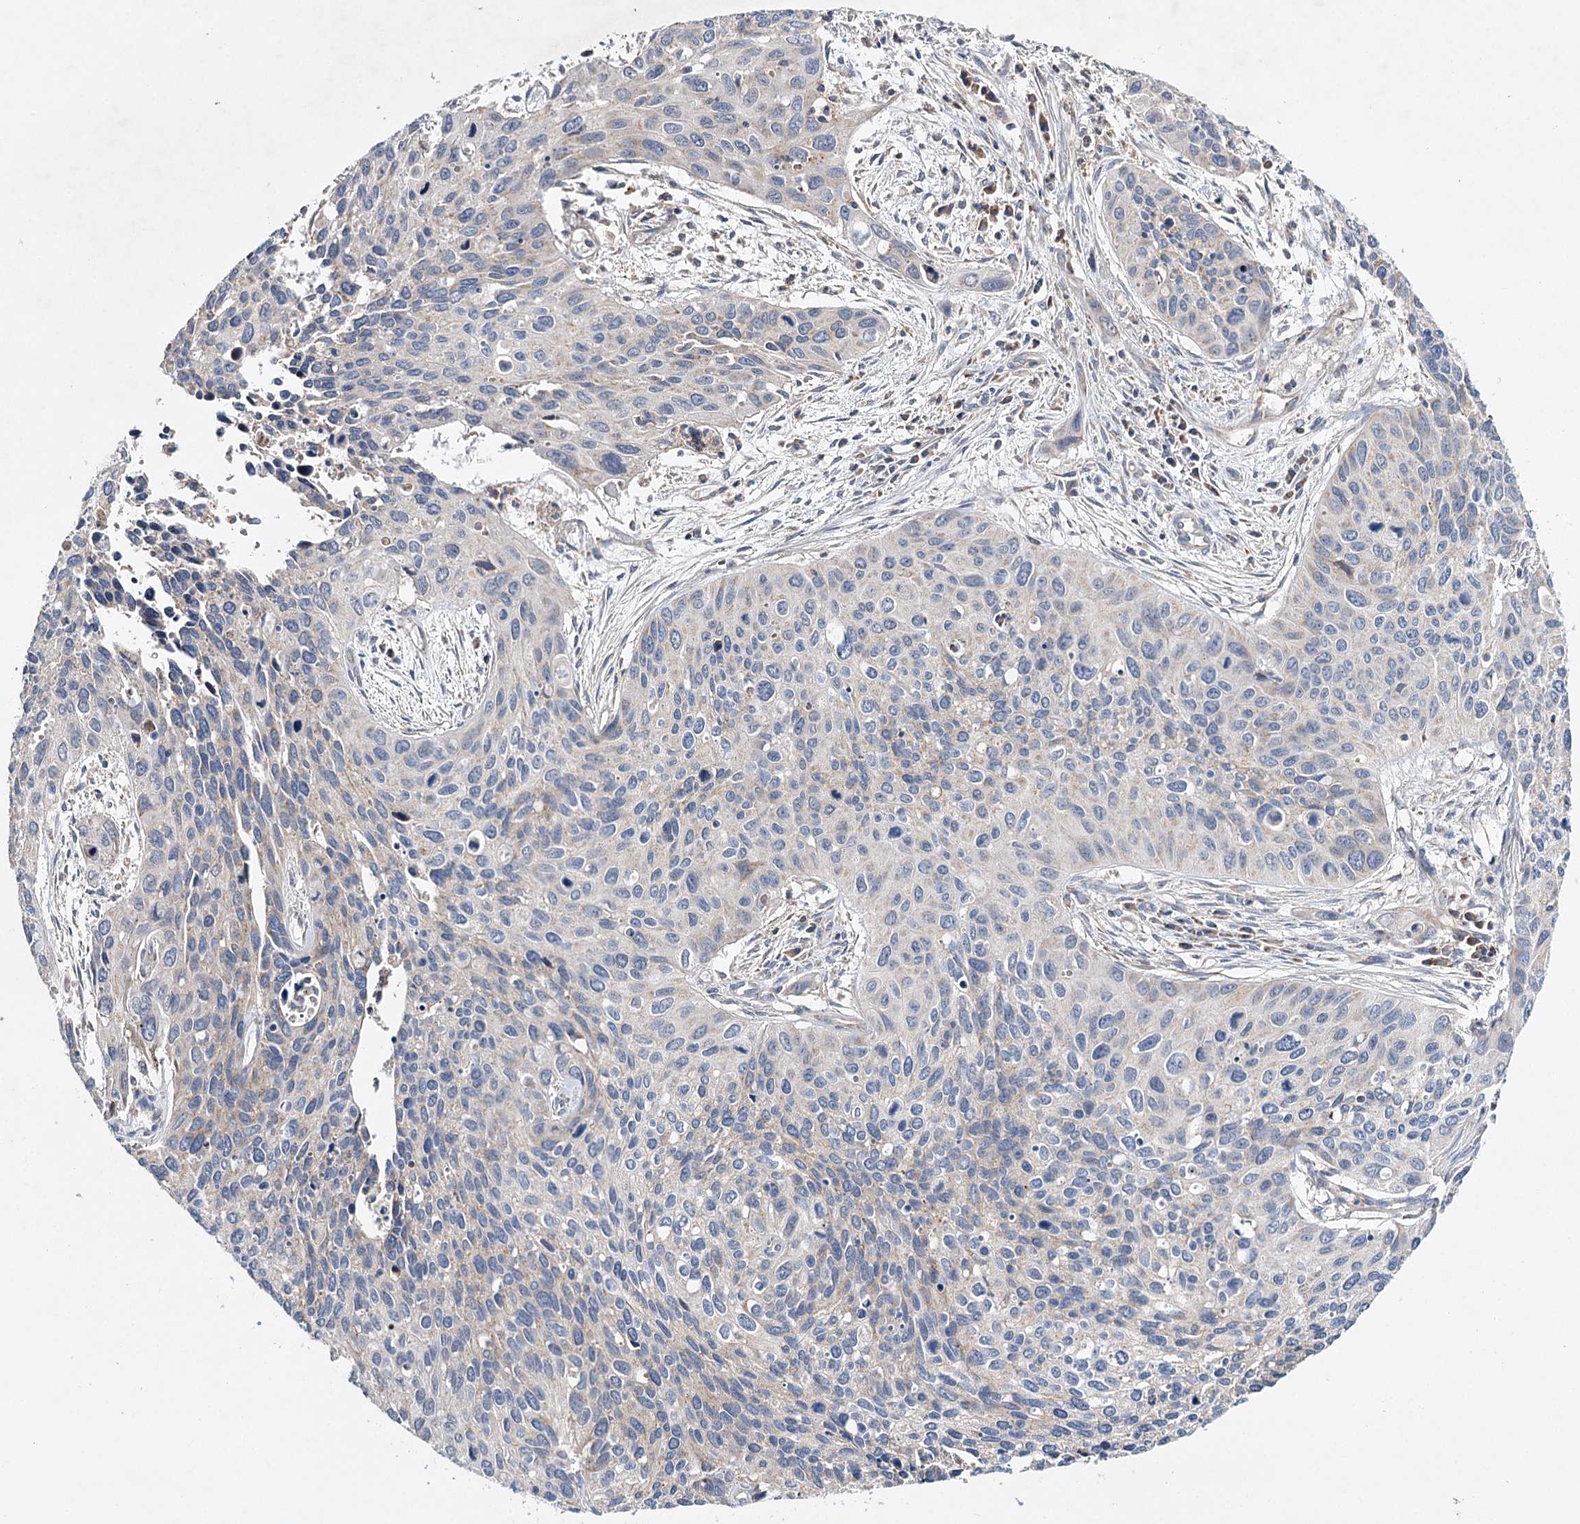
{"staining": {"intensity": "negative", "quantity": "none", "location": "none"}, "tissue": "cervical cancer", "cell_type": "Tumor cells", "image_type": "cancer", "snomed": [{"axis": "morphology", "description": "Squamous cell carcinoma, NOS"}, {"axis": "topography", "description": "Cervix"}], "caption": "This histopathology image is of squamous cell carcinoma (cervical) stained with immunohistochemistry to label a protein in brown with the nuclei are counter-stained blue. There is no positivity in tumor cells.", "gene": "CFAP46", "patient": {"sex": "female", "age": 55}}